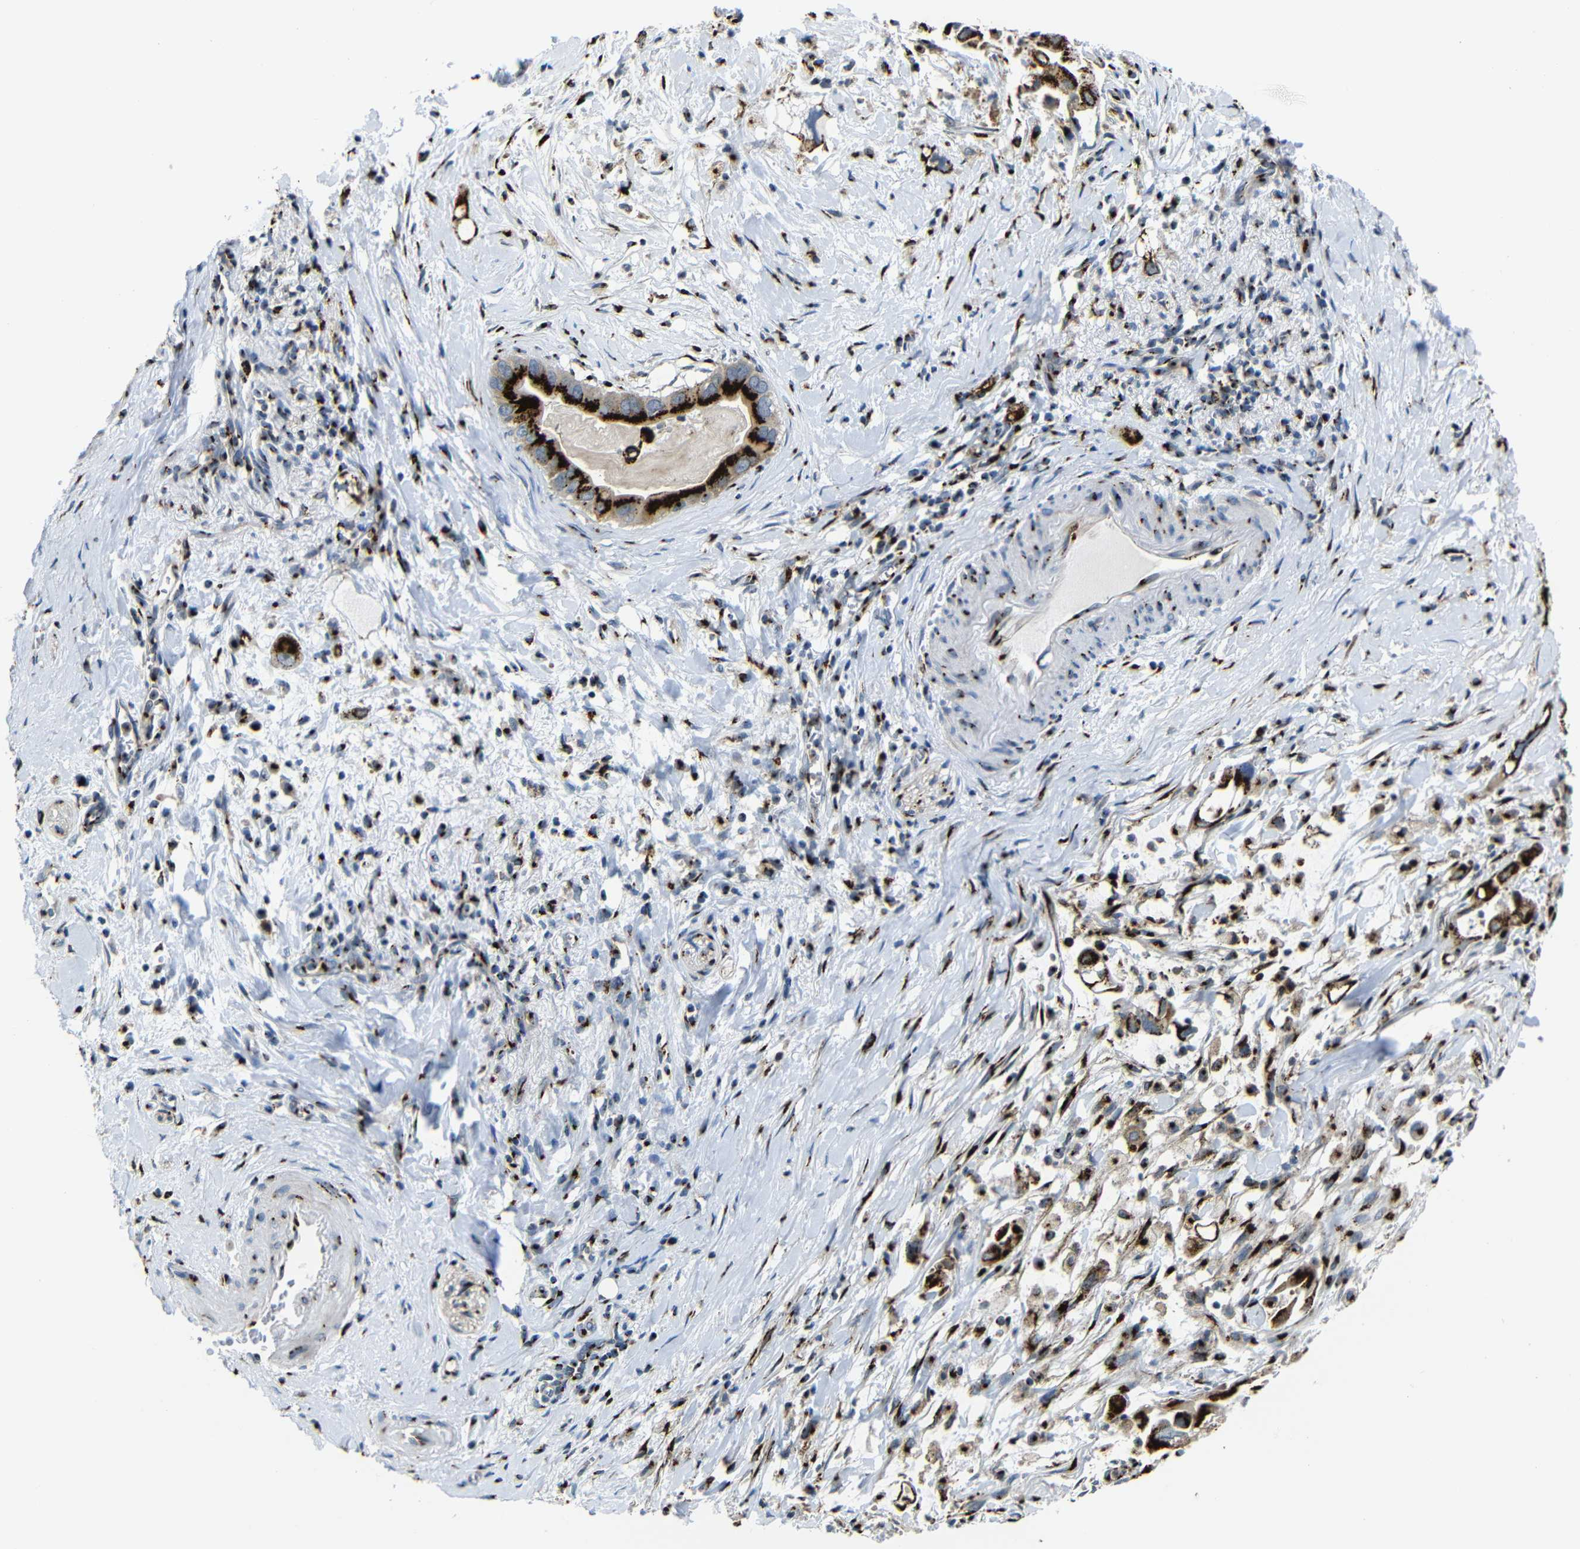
{"staining": {"intensity": "strong", "quantity": ">75%", "location": "cytoplasmic/membranous"}, "tissue": "pancreatic cancer", "cell_type": "Tumor cells", "image_type": "cancer", "snomed": [{"axis": "morphology", "description": "Adenocarcinoma, NOS"}, {"axis": "topography", "description": "Pancreas"}], "caption": "High-magnification brightfield microscopy of adenocarcinoma (pancreatic) stained with DAB (brown) and counterstained with hematoxylin (blue). tumor cells exhibit strong cytoplasmic/membranous expression is present in about>75% of cells. The staining is performed using DAB (3,3'-diaminobenzidine) brown chromogen to label protein expression. The nuclei are counter-stained blue using hematoxylin.", "gene": "TGOLN2", "patient": {"sex": "male", "age": 55}}